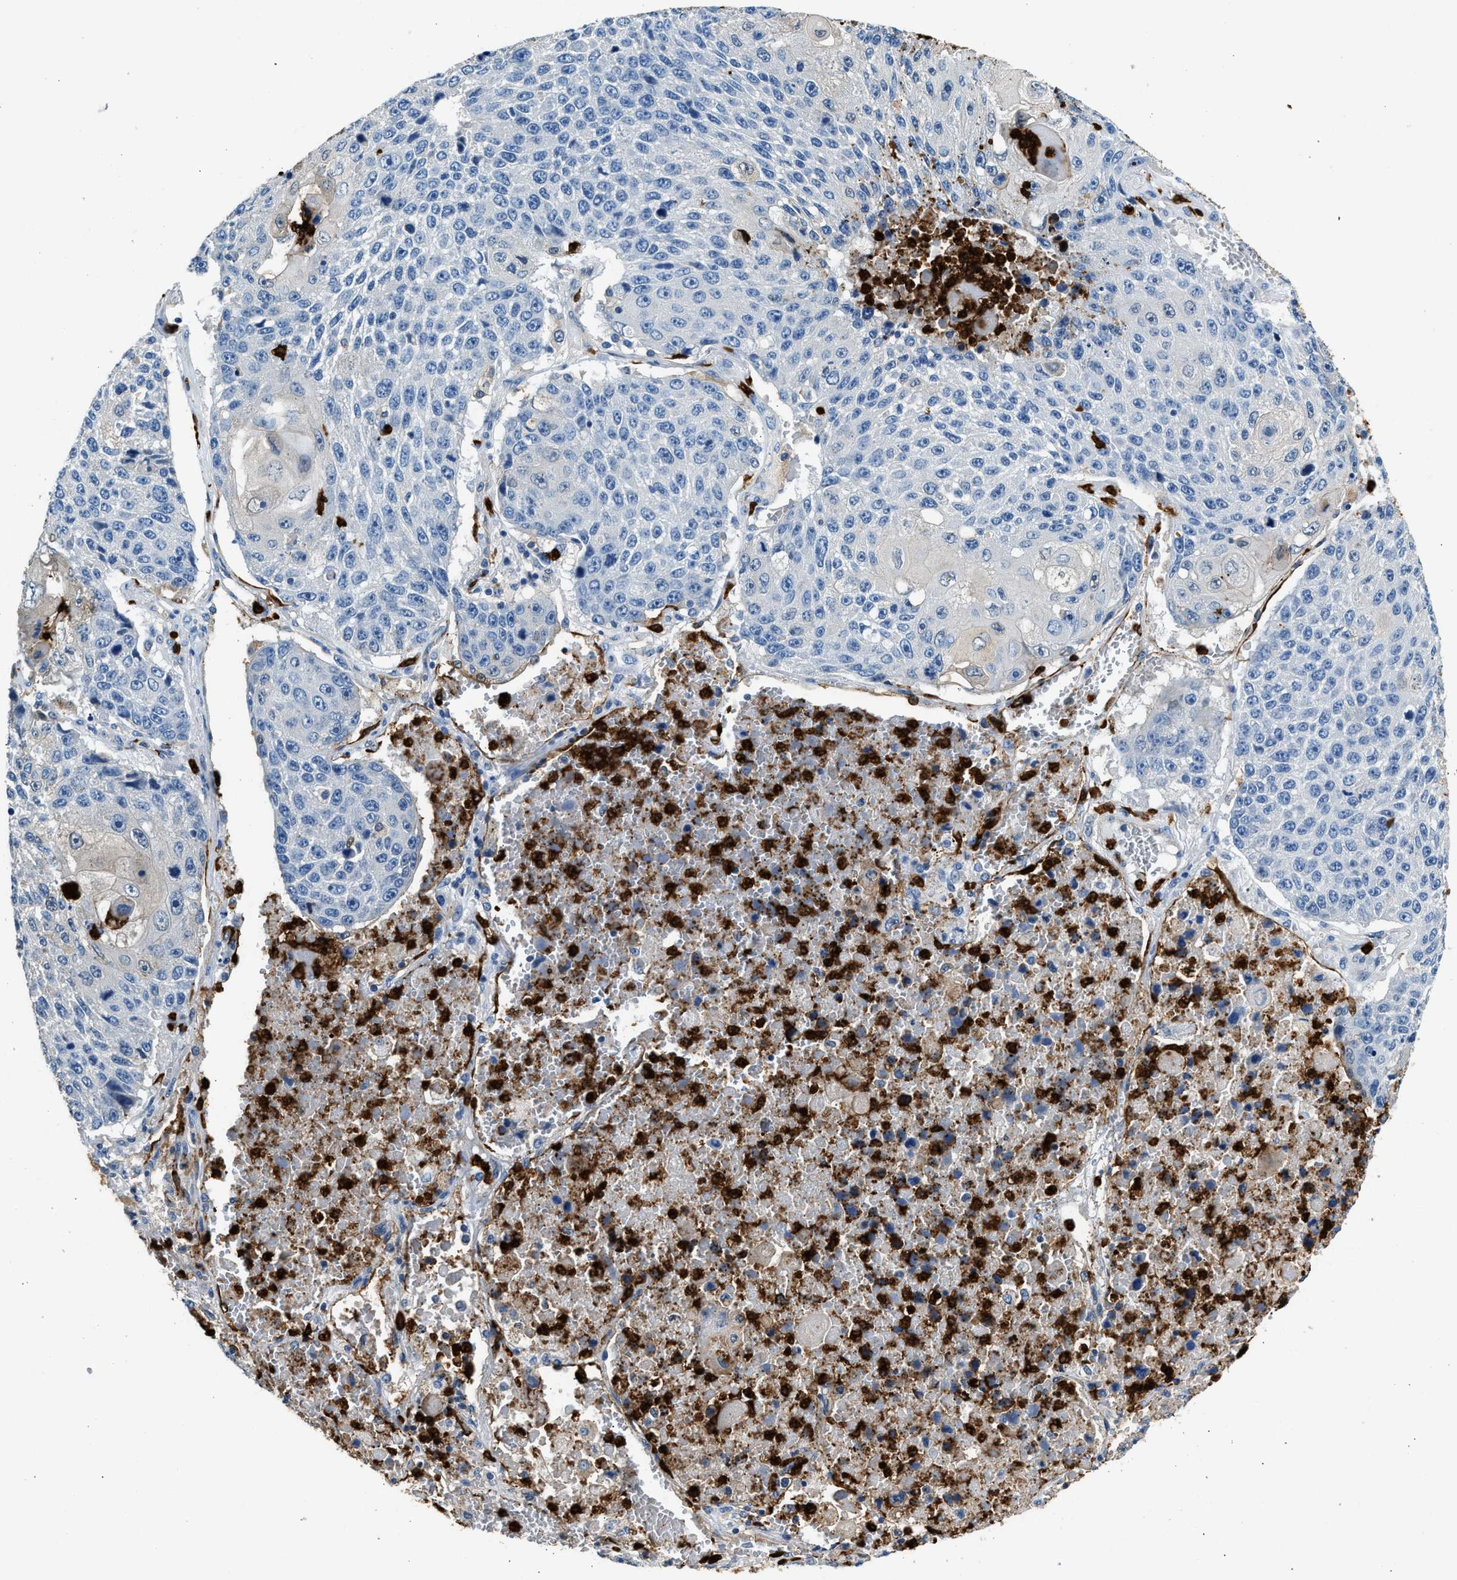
{"staining": {"intensity": "negative", "quantity": "none", "location": "none"}, "tissue": "lung cancer", "cell_type": "Tumor cells", "image_type": "cancer", "snomed": [{"axis": "morphology", "description": "Squamous cell carcinoma, NOS"}, {"axis": "topography", "description": "Lung"}], "caption": "Tumor cells are negative for brown protein staining in squamous cell carcinoma (lung).", "gene": "ANXA3", "patient": {"sex": "male", "age": 61}}